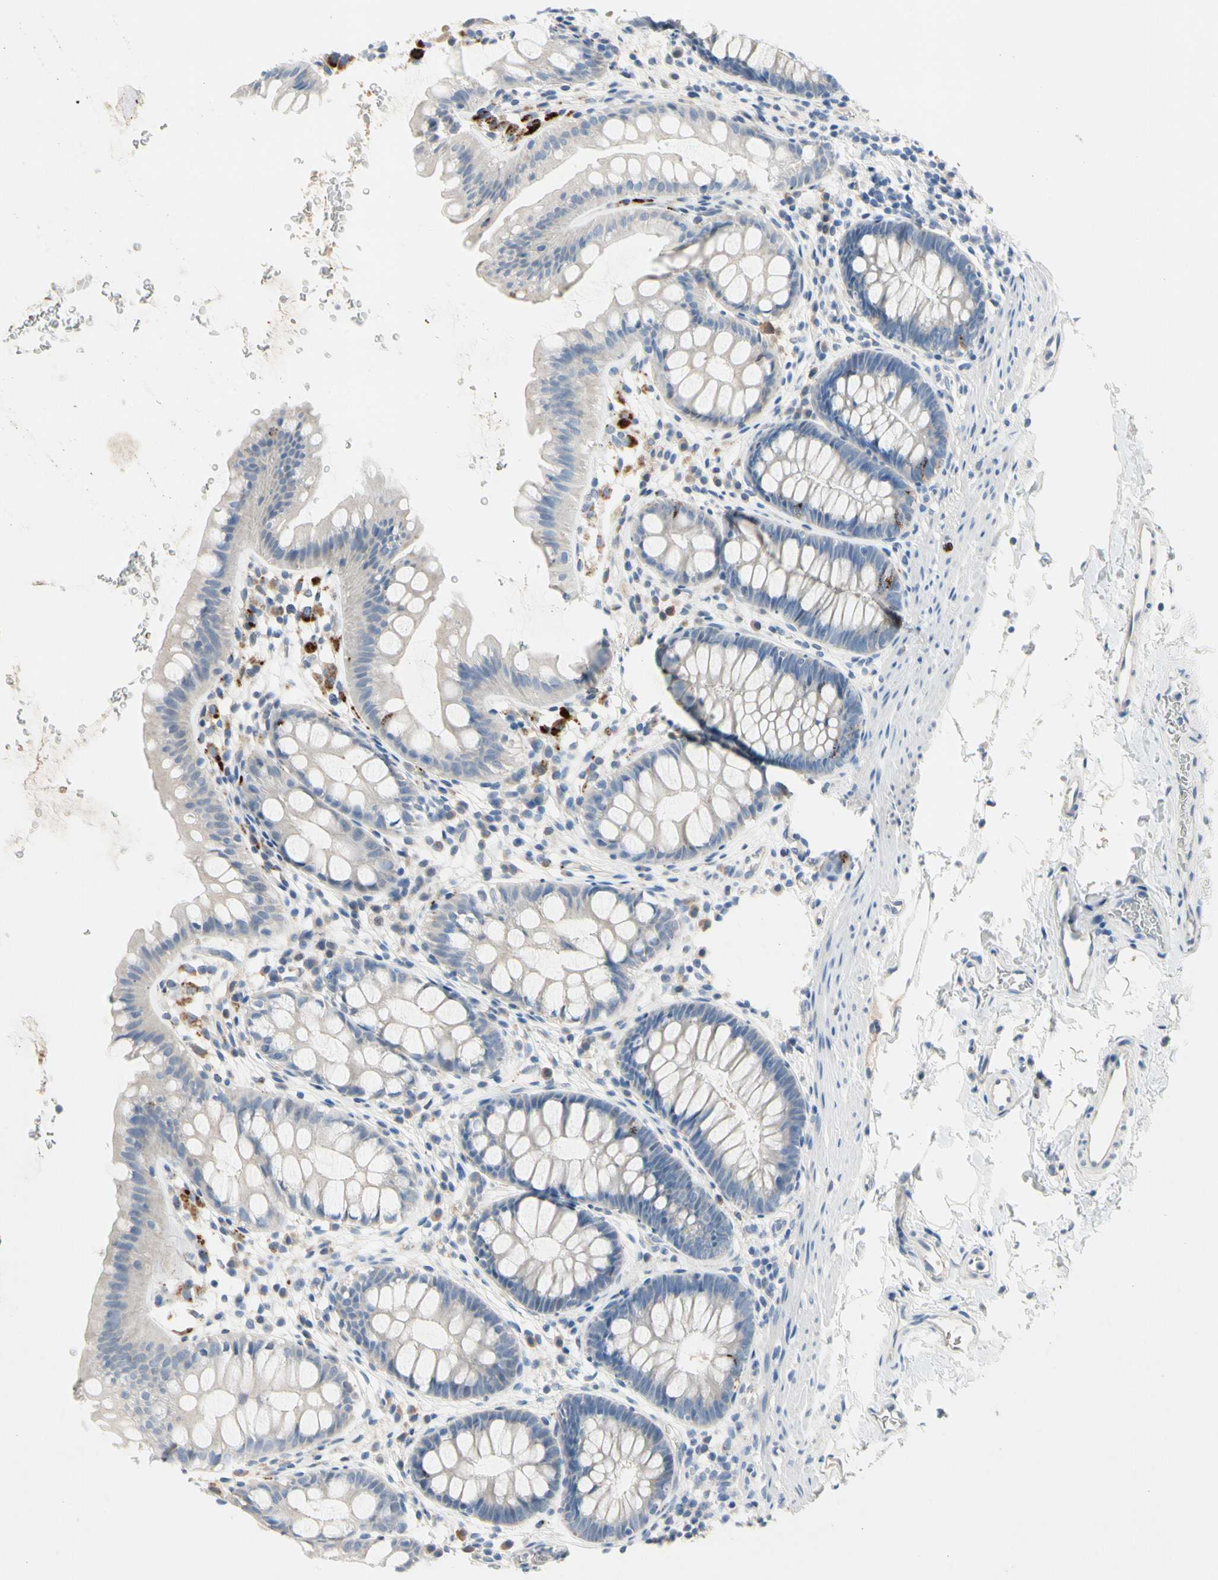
{"staining": {"intensity": "negative", "quantity": "none", "location": "none"}, "tissue": "rectum", "cell_type": "Glandular cells", "image_type": "normal", "snomed": [{"axis": "morphology", "description": "Normal tissue, NOS"}, {"axis": "topography", "description": "Rectum"}], "caption": "The image shows no significant expression in glandular cells of rectum.", "gene": "RETSAT", "patient": {"sex": "female", "age": 24}}